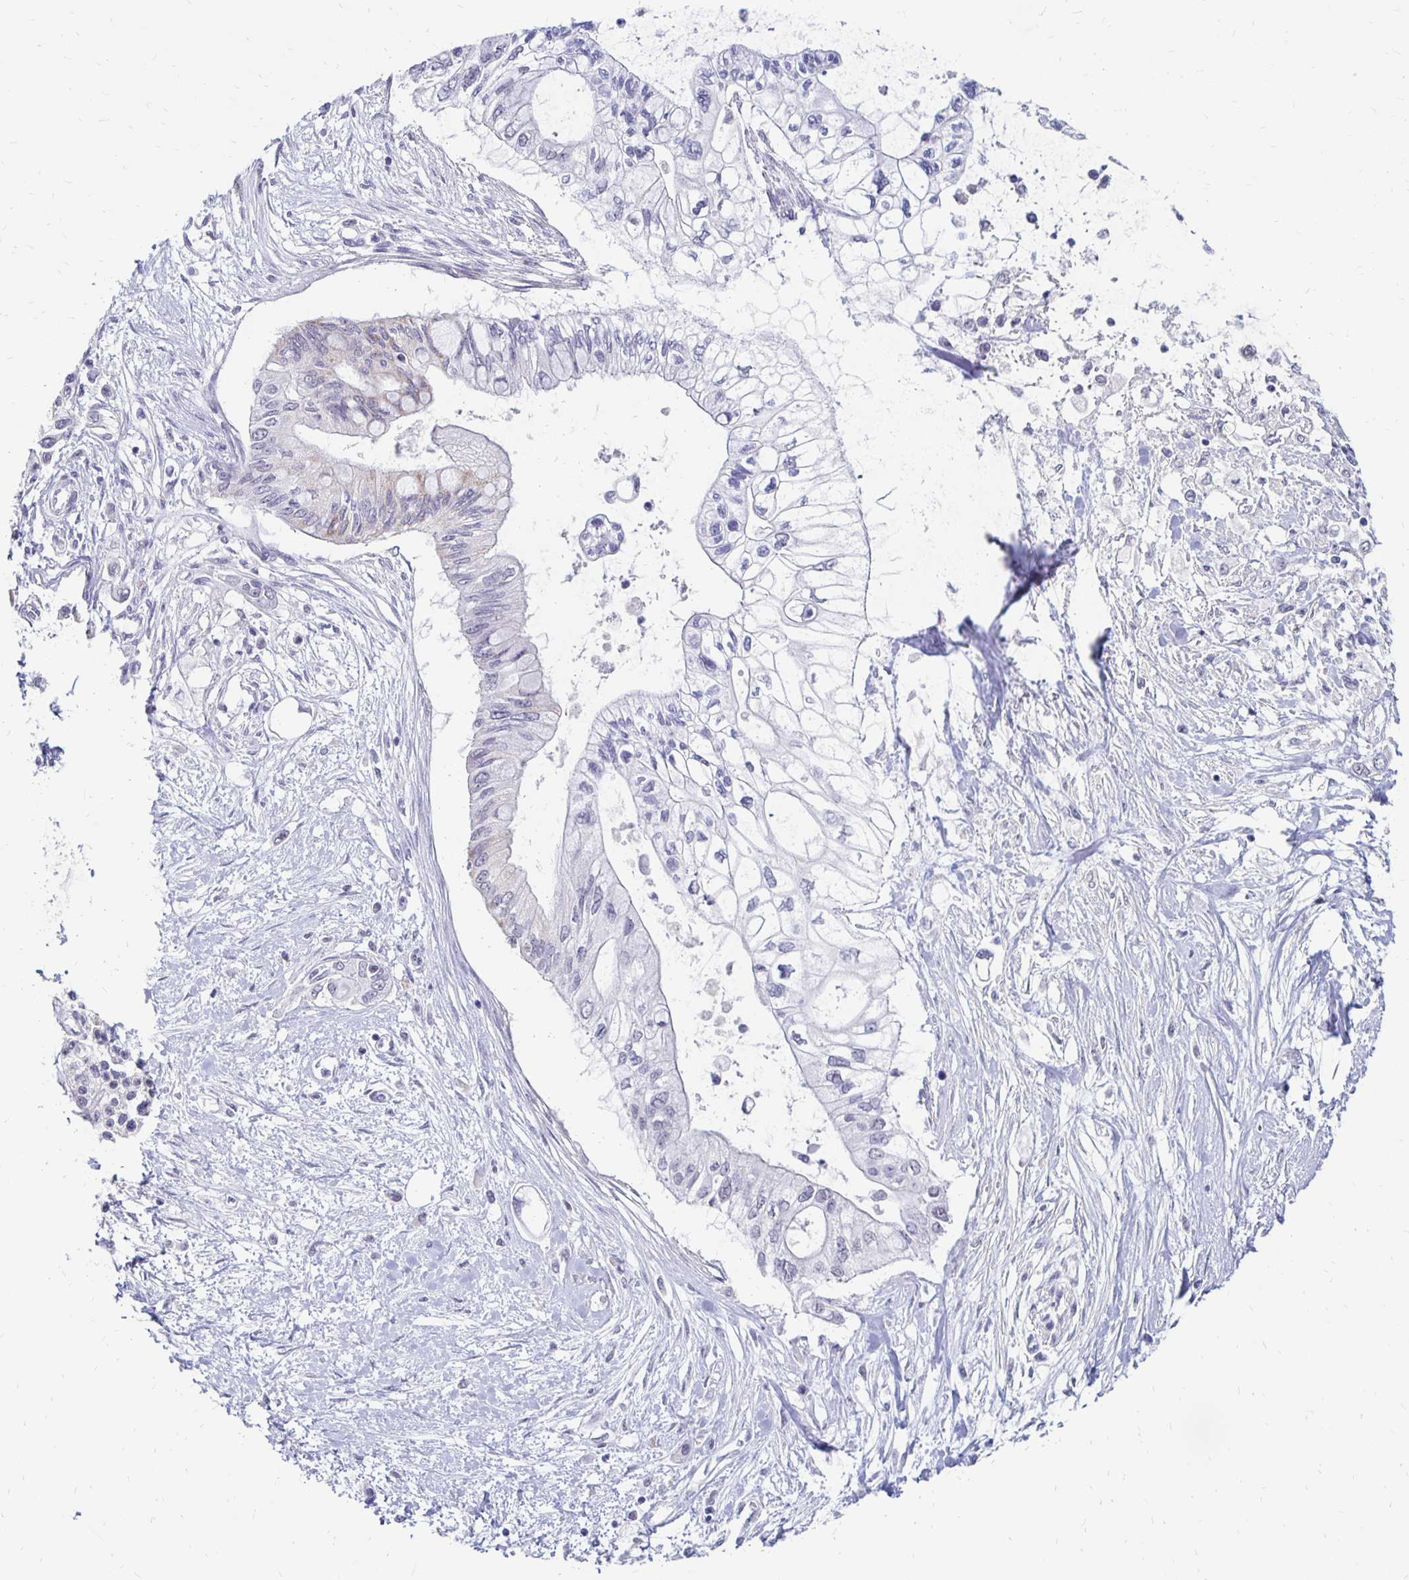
{"staining": {"intensity": "negative", "quantity": "none", "location": "none"}, "tissue": "pancreatic cancer", "cell_type": "Tumor cells", "image_type": "cancer", "snomed": [{"axis": "morphology", "description": "Adenocarcinoma, NOS"}, {"axis": "topography", "description": "Pancreas"}], "caption": "High magnification brightfield microscopy of pancreatic cancer stained with DAB (3,3'-diaminobenzidine) (brown) and counterstained with hematoxylin (blue): tumor cells show no significant expression.", "gene": "ATOSB", "patient": {"sex": "female", "age": 77}}